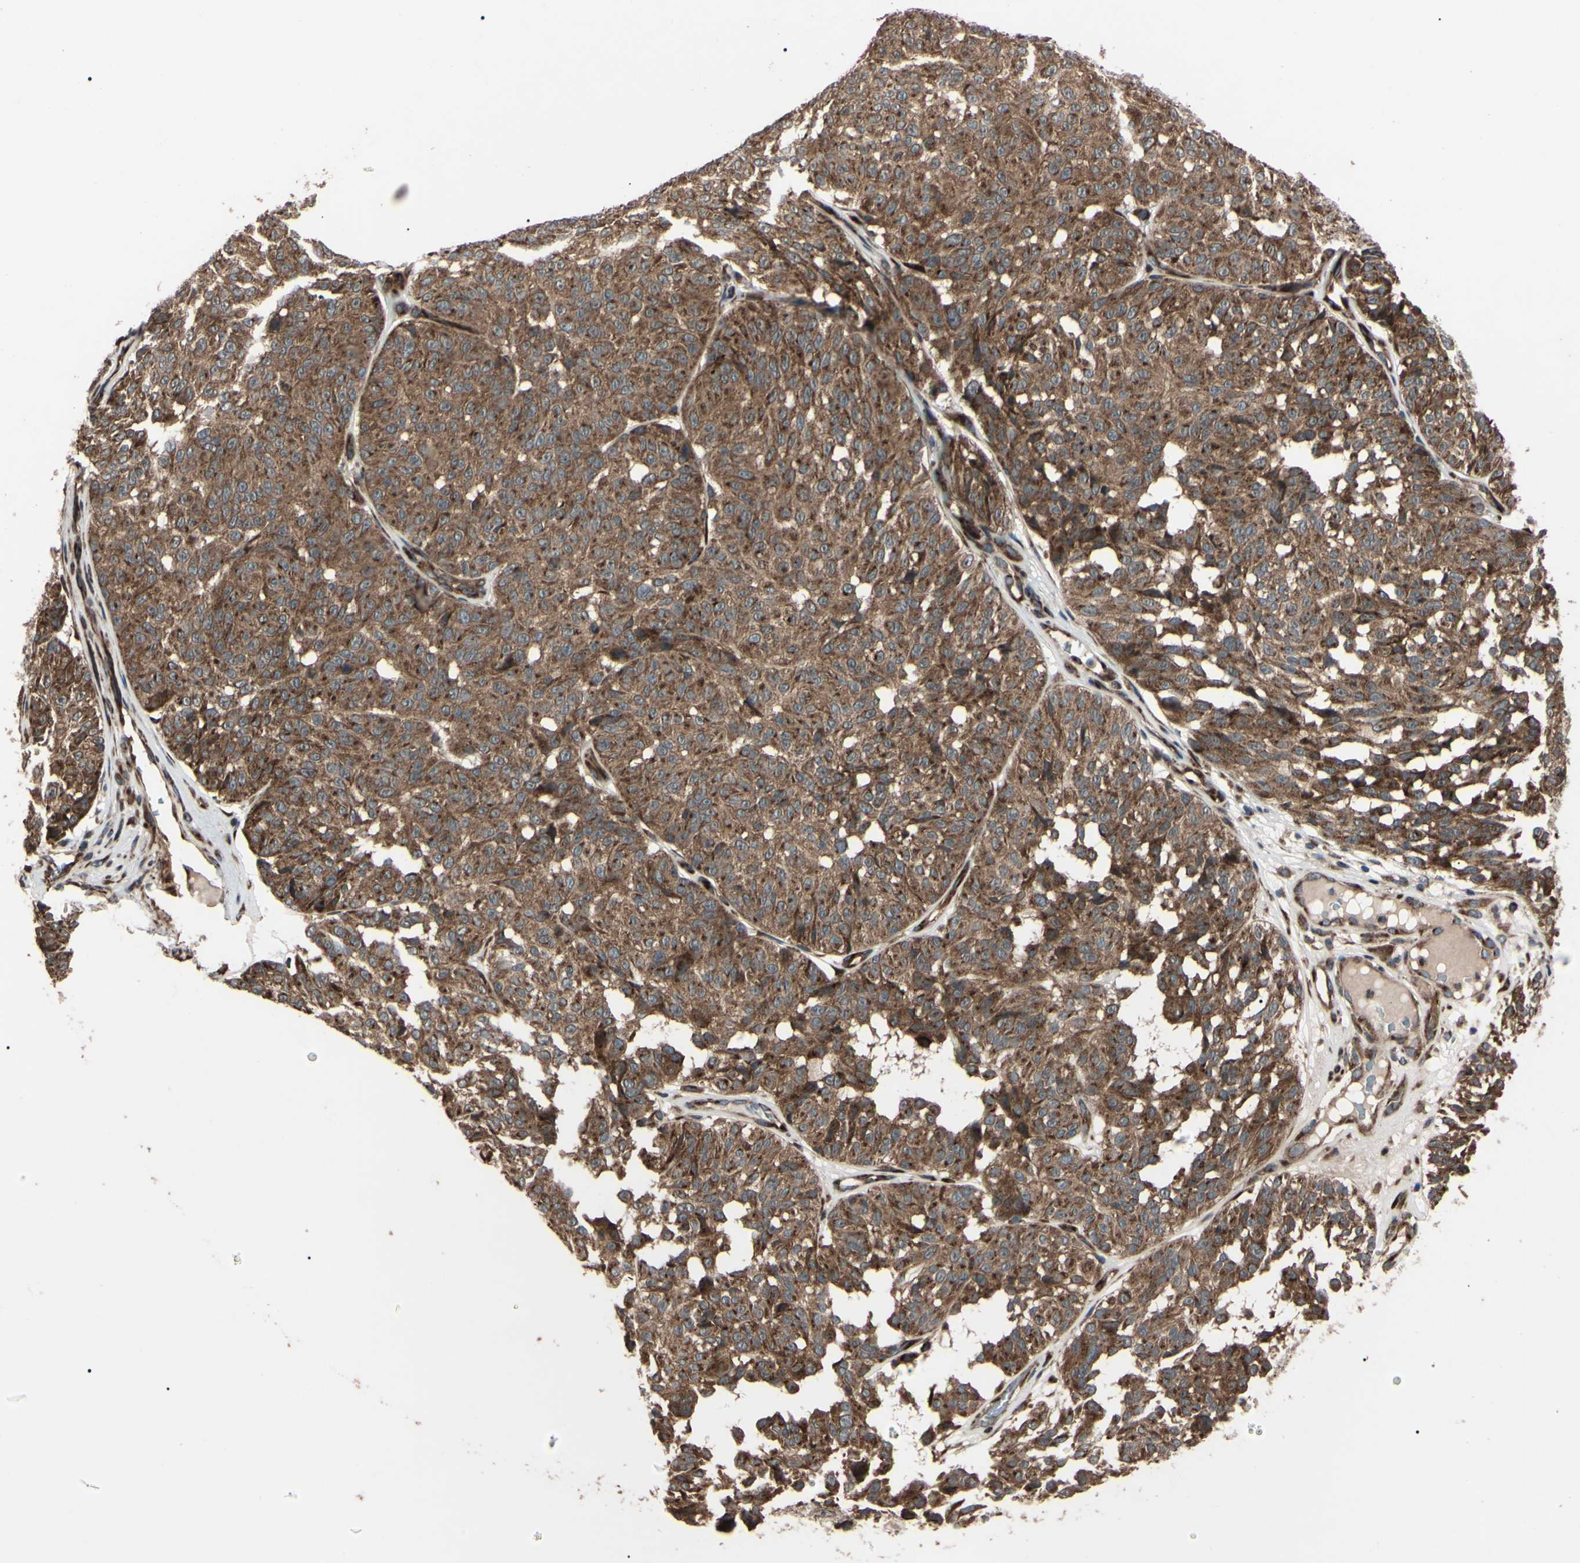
{"staining": {"intensity": "strong", "quantity": ">75%", "location": "cytoplasmic/membranous"}, "tissue": "melanoma", "cell_type": "Tumor cells", "image_type": "cancer", "snomed": [{"axis": "morphology", "description": "Malignant melanoma, NOS"}, {"axis": "topography", "description": "Skin"}], "caption": "This is a micrograph of immunohistochemistry (IHC) staining of melanoma, which shows strong positivity in the cytoplasmic/membranous of tumor cells.", "gene": "GUCY1B1", "patient": {"sex": "female", "age": 46}}